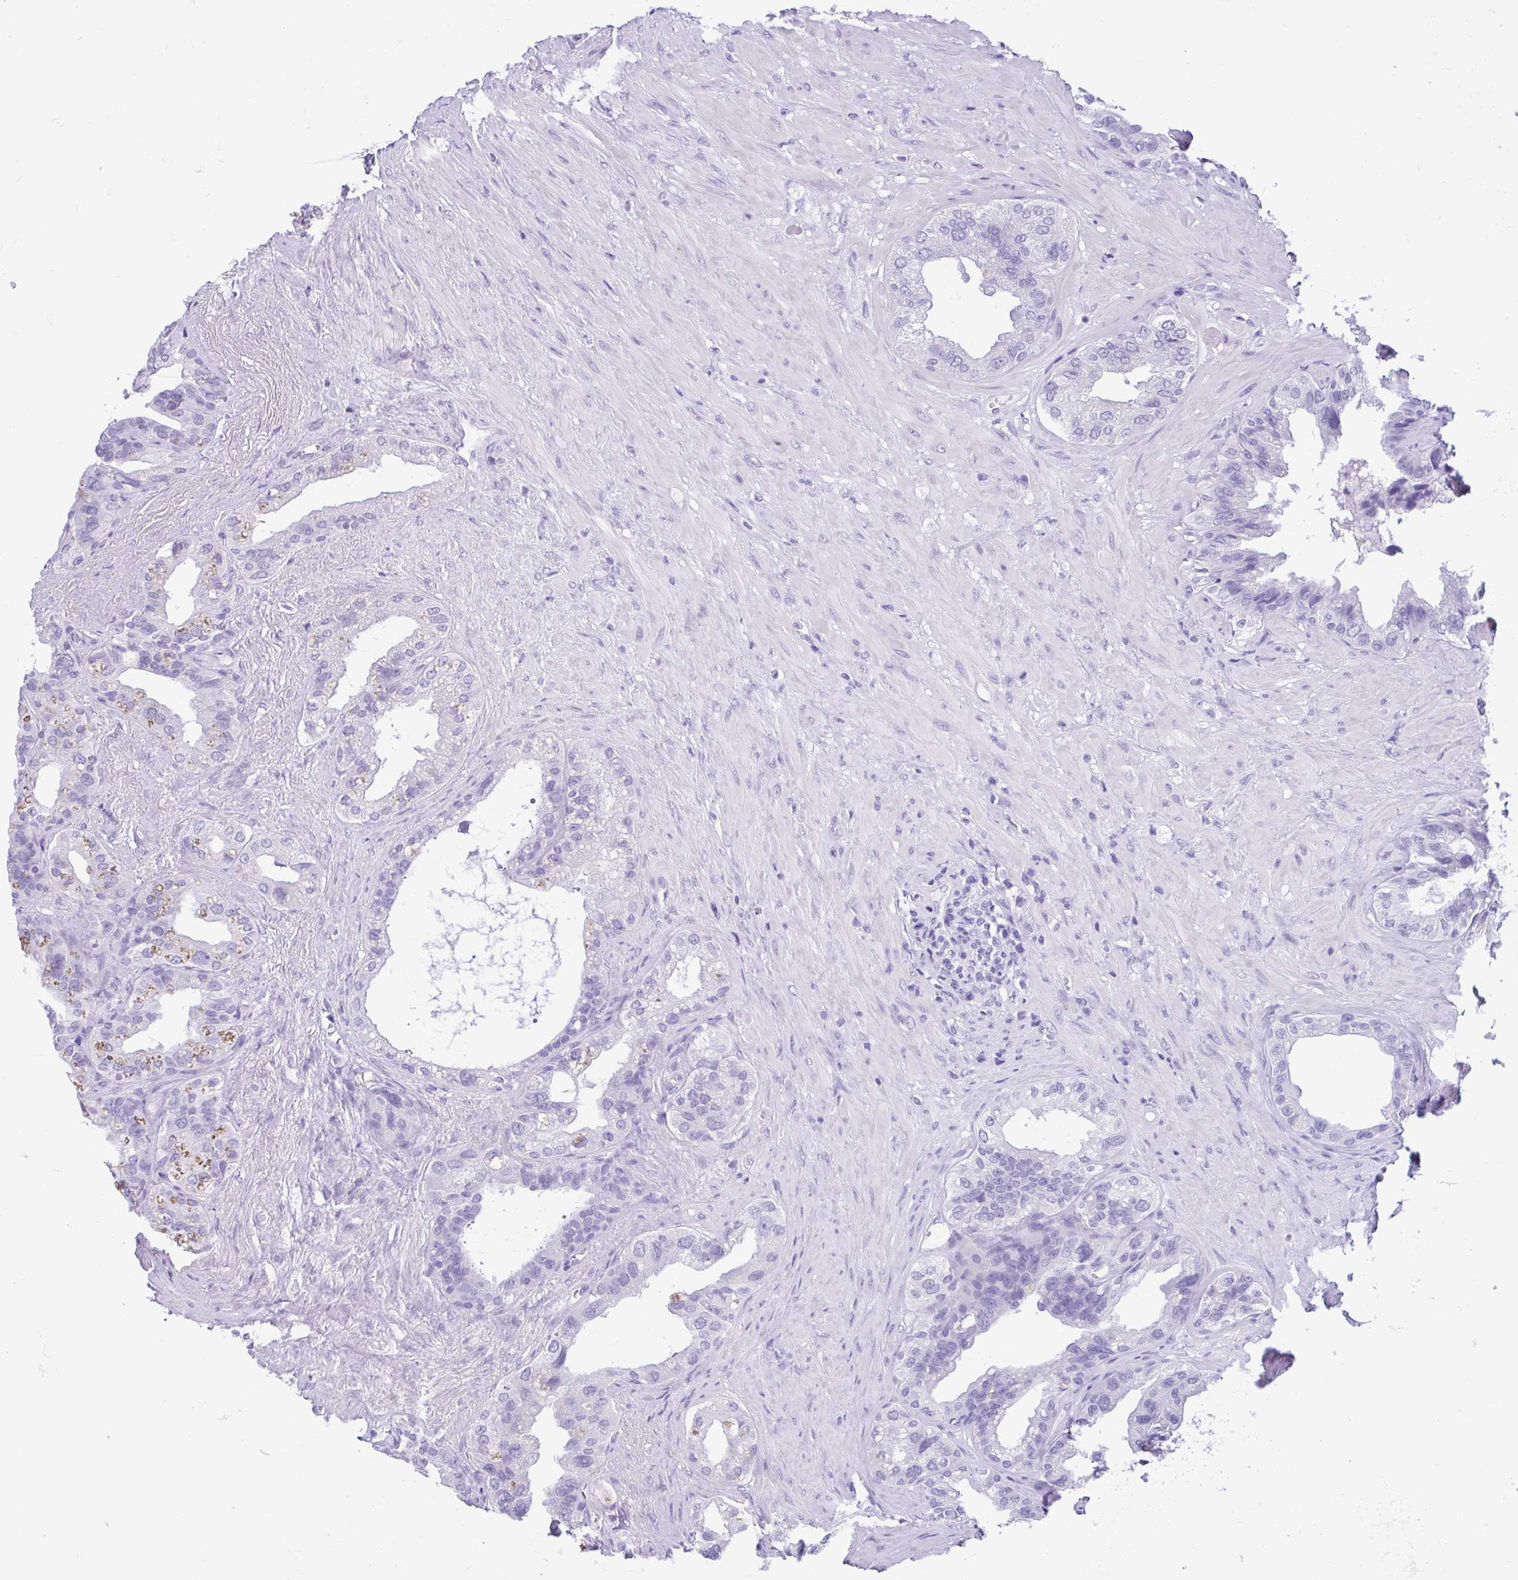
{"staining": {"intensity": "negative", "quantity": "none", "location": "none"}, "tissue": "seminal vesicle", "cell_type": "Glandular cells", "image_type": "normal", "snomed": [{"axis": "morphology", "description": "Normal tissue, NOS"}, {"axis": "topography", "description": "Seminal veicle"}, {"axis": "topography", "description": "Peripheral nerve tissue"}], "caption": "Immunohistochemistry photomicrograph of normal seminal vesicle stained for a protein (brown), which exhibits no expression in glandular cells. (DAB IHC, high magnification).", "gene": "ENSG00000274792", "patient": {"sex": "male", "age": 76}}